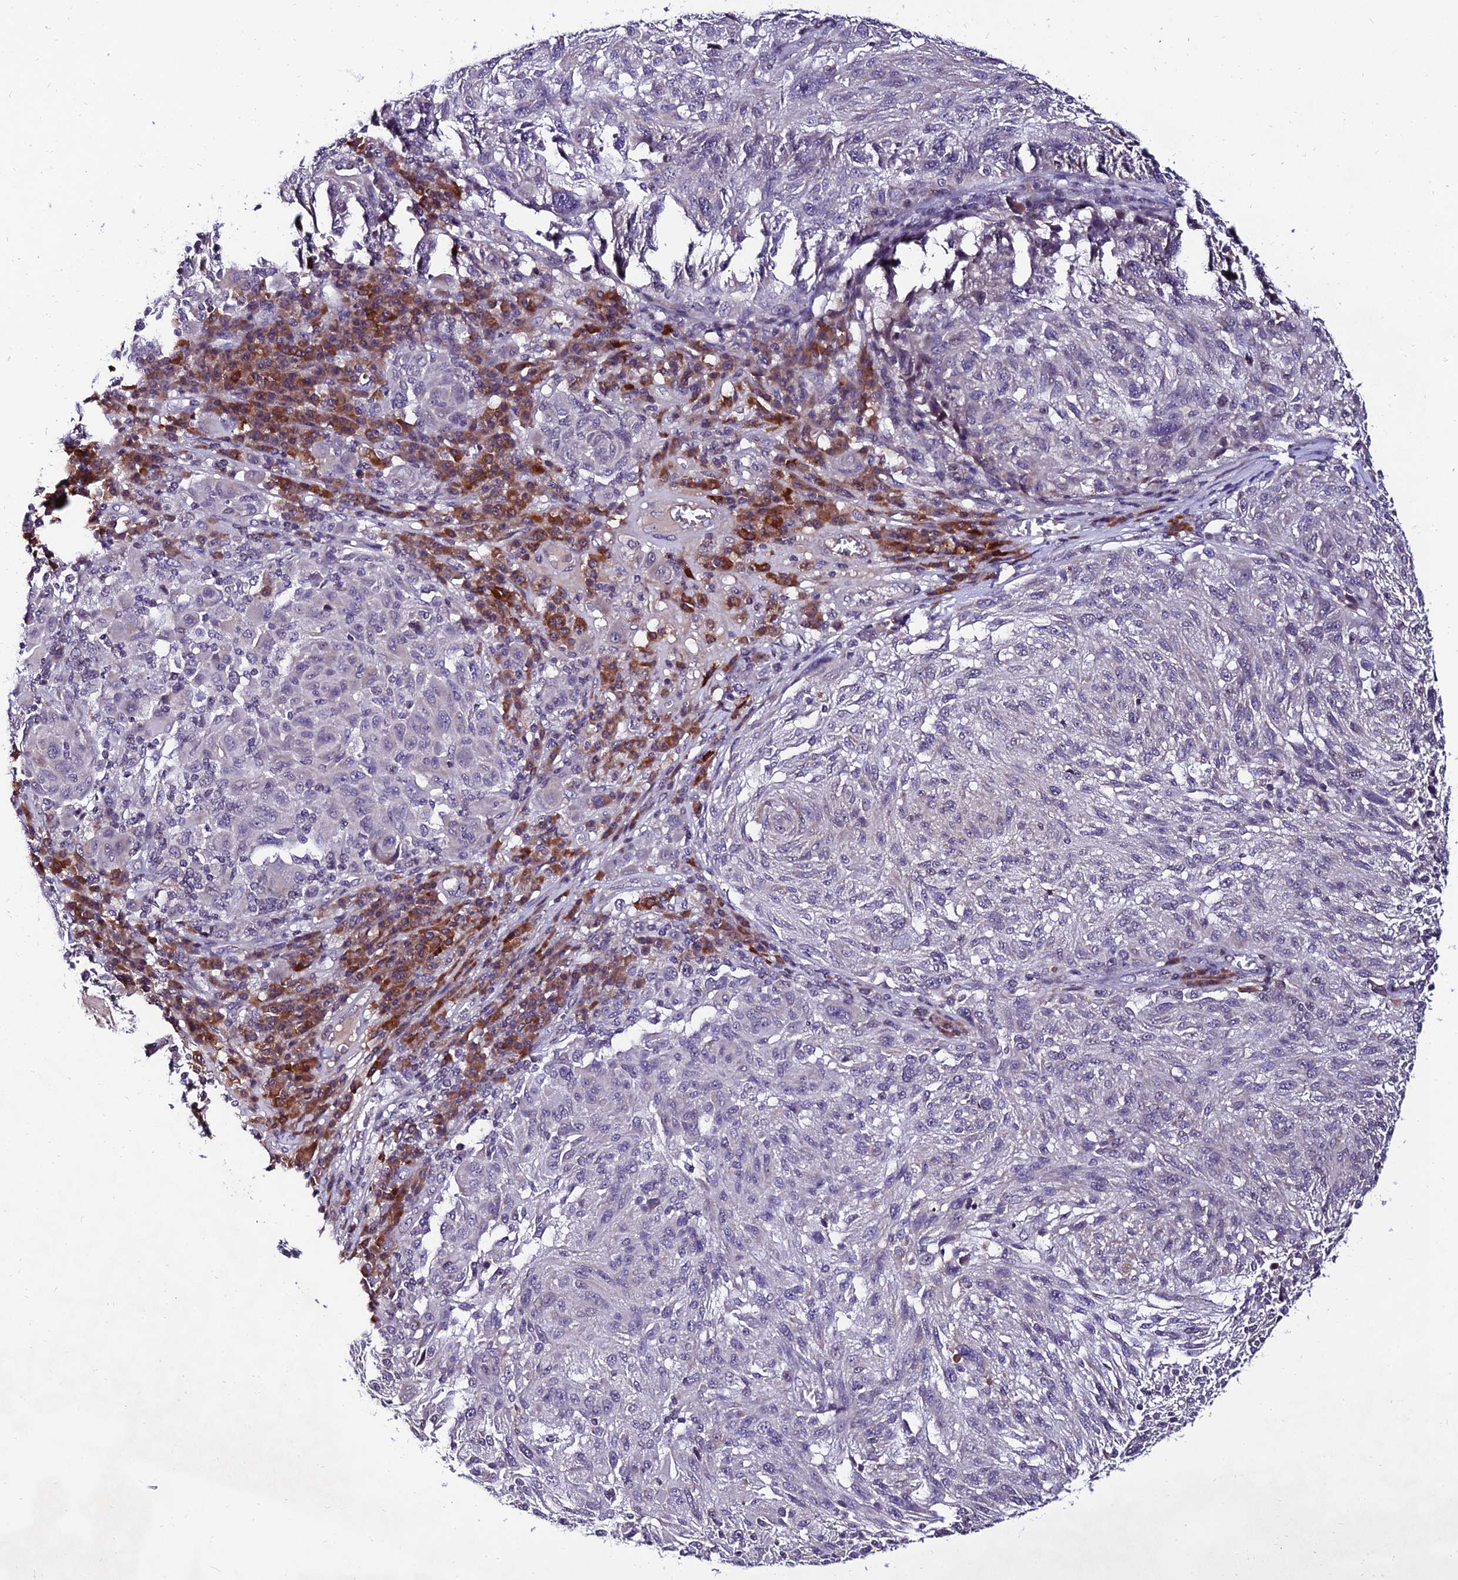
{"staining": {"intensity": "negative", "quantity": "none", "location": "none"}, "tissue": "melanoma", "cell_type": "Tumor cells", "image_type": "cancer", "snomed": [{"axis": "morphology", "description": "Malignant melanoma, NOS"}, {"axis": "topography", "description": "Skin"}], "caption": "IHC histopathology image of malignant melanoma stained for a protein (brown), which reveals no expression in tumor cells.", "gene": "CDNF", "patient": {"sex": "male", "age": 53}}